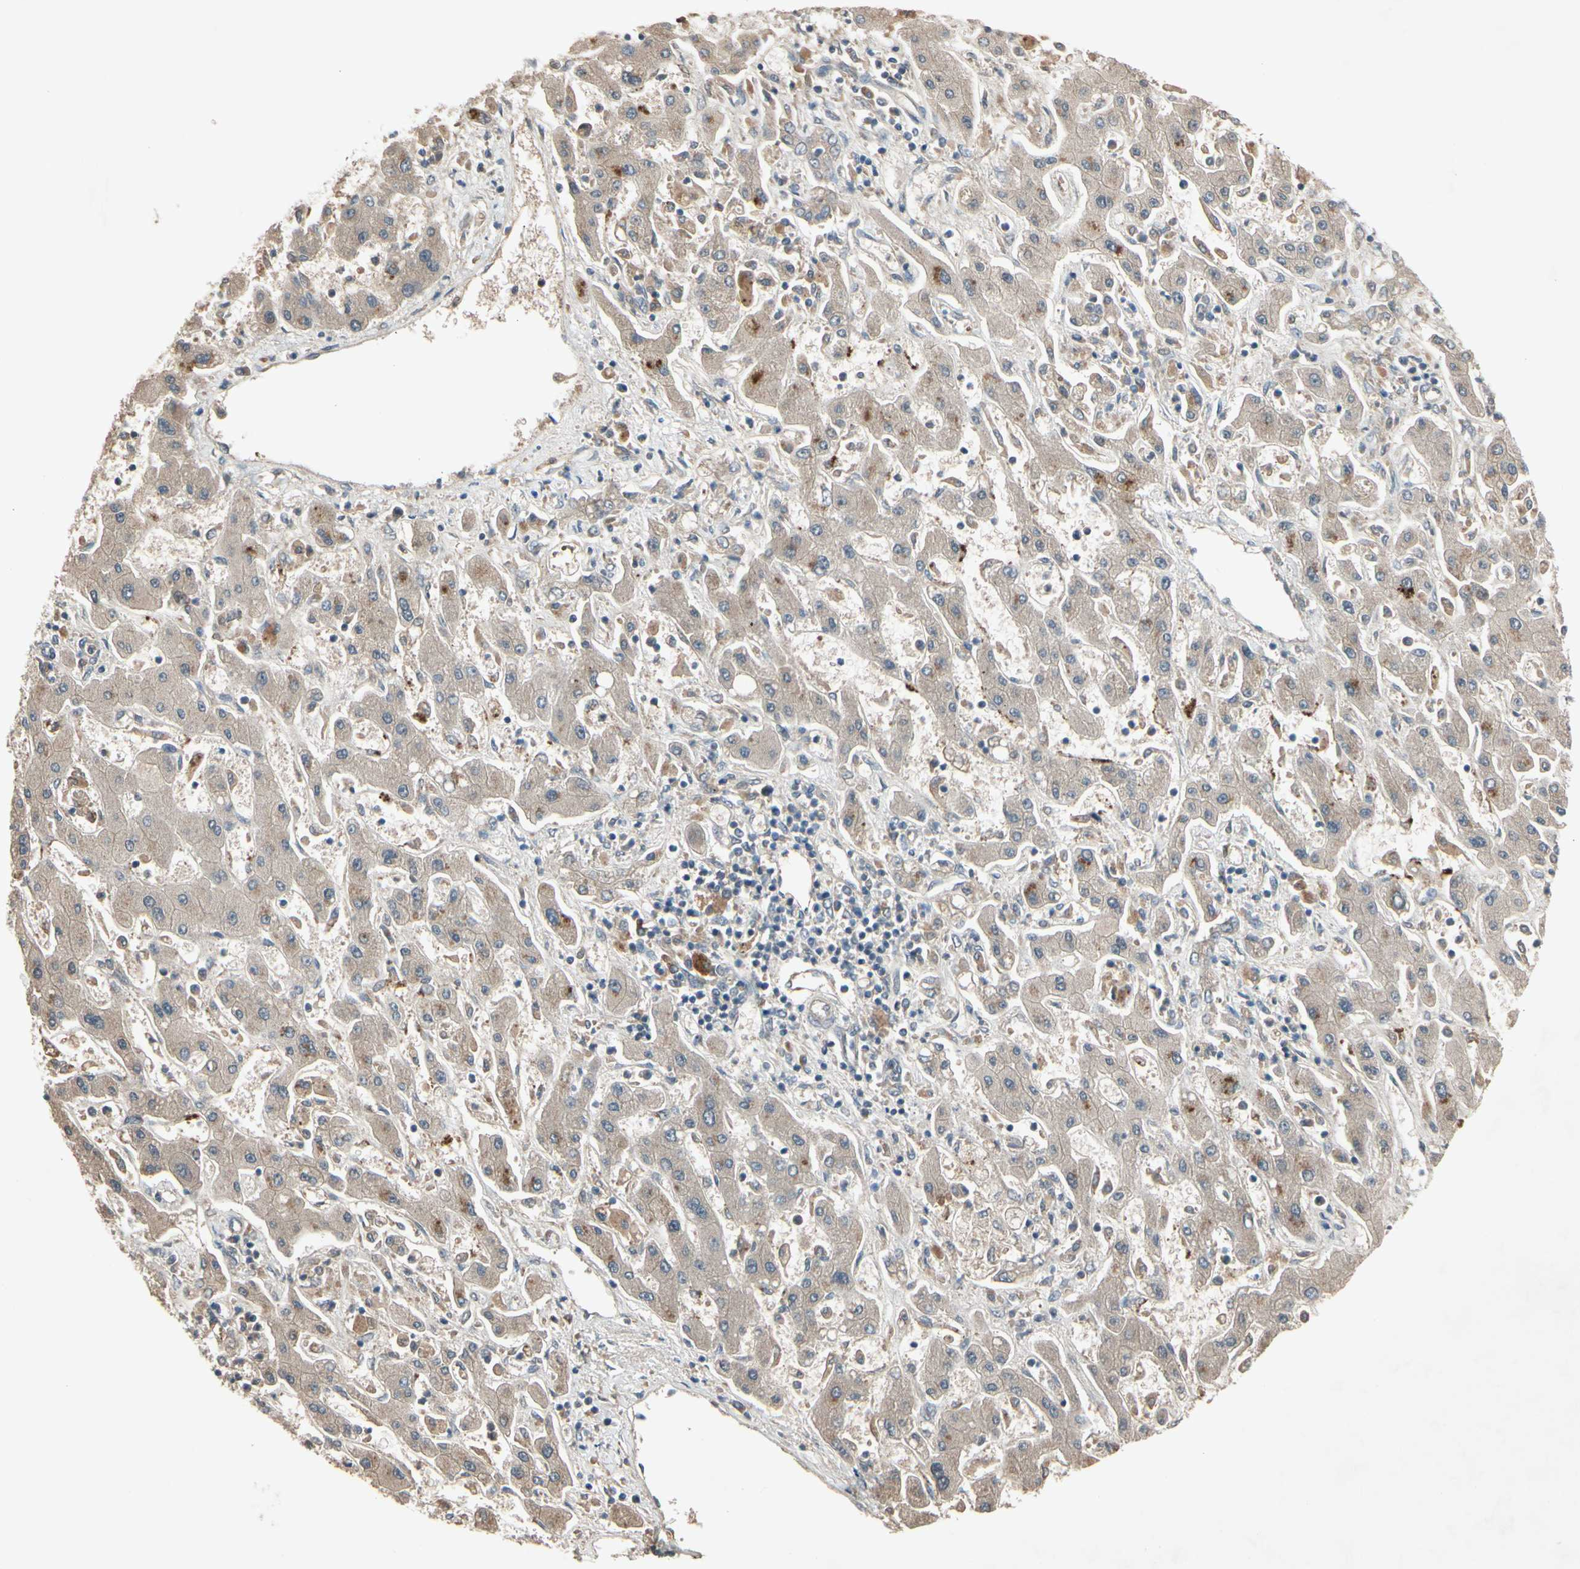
{"staining": {"intensity": "weak", "quantity": ">75%", "location": "cytoplasmic/membranous"}, "tissue": "liver cancer", "cell_type": "Tumor cells", "image_type": "cancer", "snomed": [{"axis": "morphology", "description": "Cholangiocarcinoma"}, {"axis": "topography", "description": "Liver"}], "caption": "Liver cholangiocarcinoma tissue exhibits weak cytoplasmic/membranous expression in approximately >75% of tumor cells, visualized by immunohistochemistry. The protein of interest is shown in brown color, while the nuclei are stained blue.", "gene": "NSF", "patient": {"sex": "male", "age": 50}}